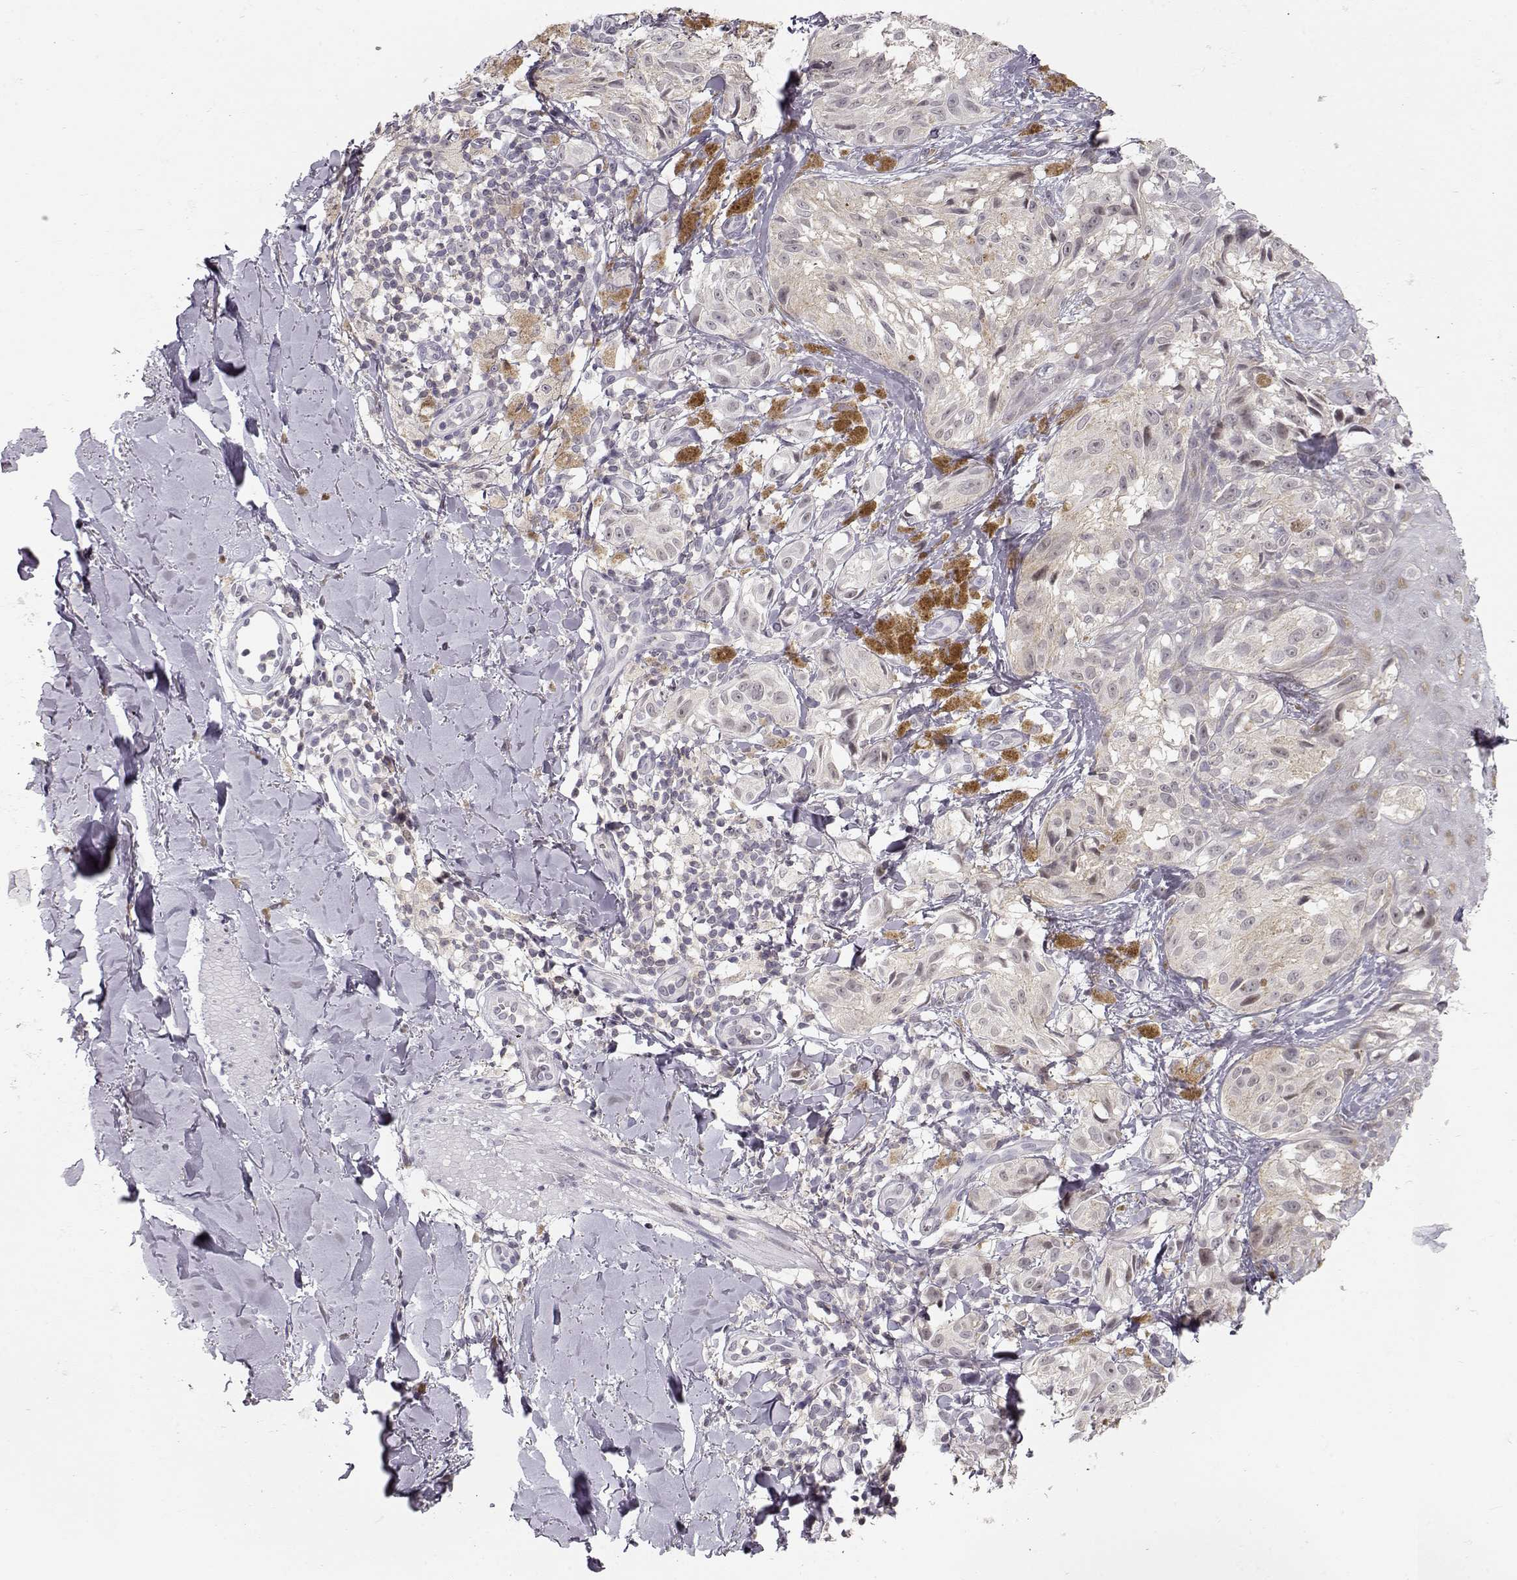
{"staining": {"intensity": "negative", "quantity": "none", "location": "none"}, "tissue": "melanoma", "cell_type": "Tumor cells", "image_type": "cancer", "snomed": [{"axis": "morphology", "description": "Malignant melanoma, NOS"}, {"axis": "topography", "description": "Skin"}], "caption": "This is an immunohistochemistry histopathology image of malignant melanoma. There is no expression in tumor cells.", "gene": "TEPP", "patient": {"sex": "male", "age": 36}}